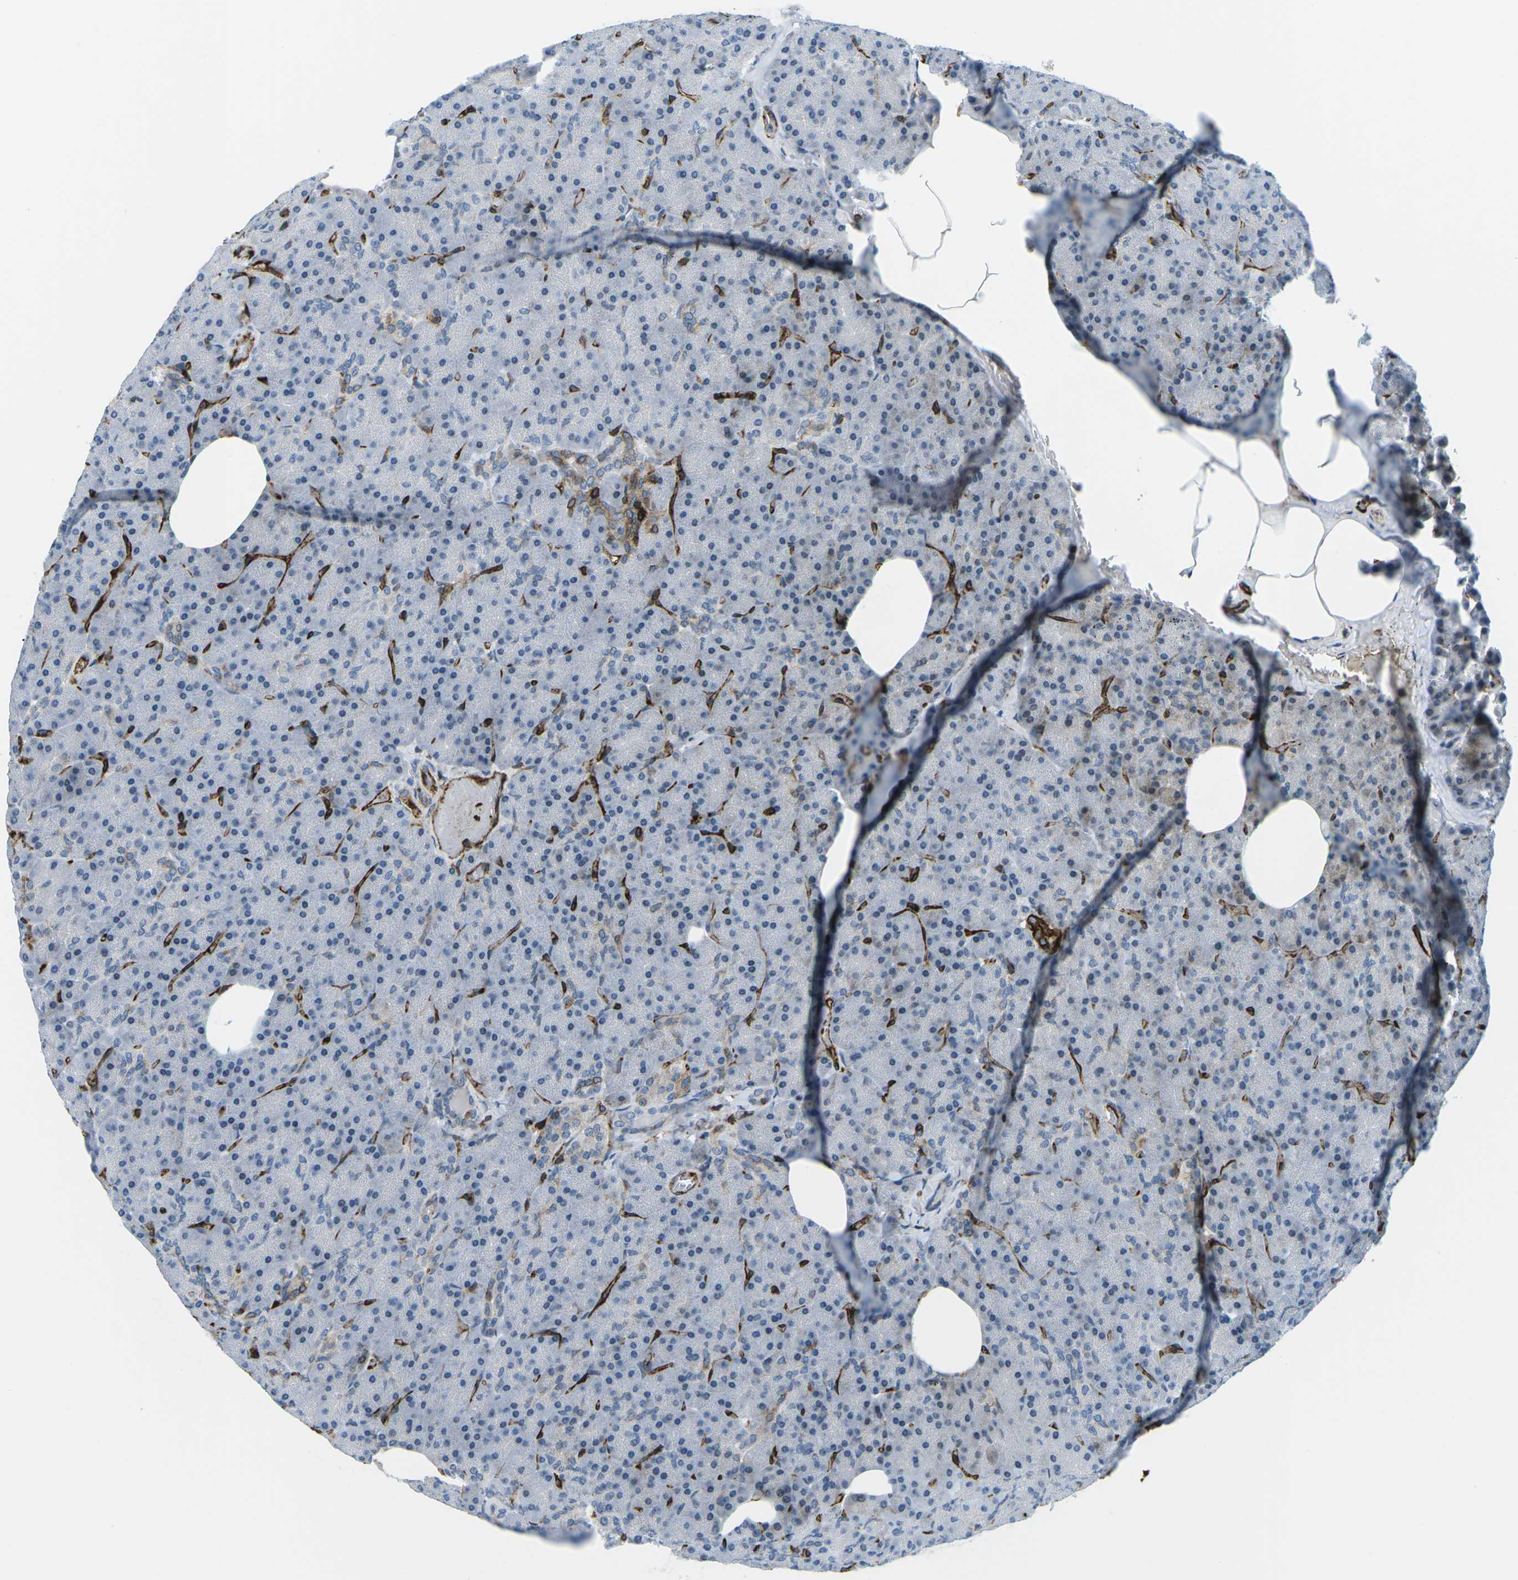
{"staining": {"intensity": "negative", "quantity": "none", "location": "none"}, "tissue": "pancreas", "cell_type": "Exocrine glandular cells", "image_type": "normal", "snomed": [{"axis": "morphology", "description": "Normal tissue, NOS"}, {"axis": "topography", "description": "Pancreas"}], "caption": "A high-resolution photomicrograph shows immunohistochemistry staining of benign pancreas, which demonstrates no significant positivity in exocrine glandular cells.", "gene": "HLA", "patient": {"sex": "female", "age": 35}}